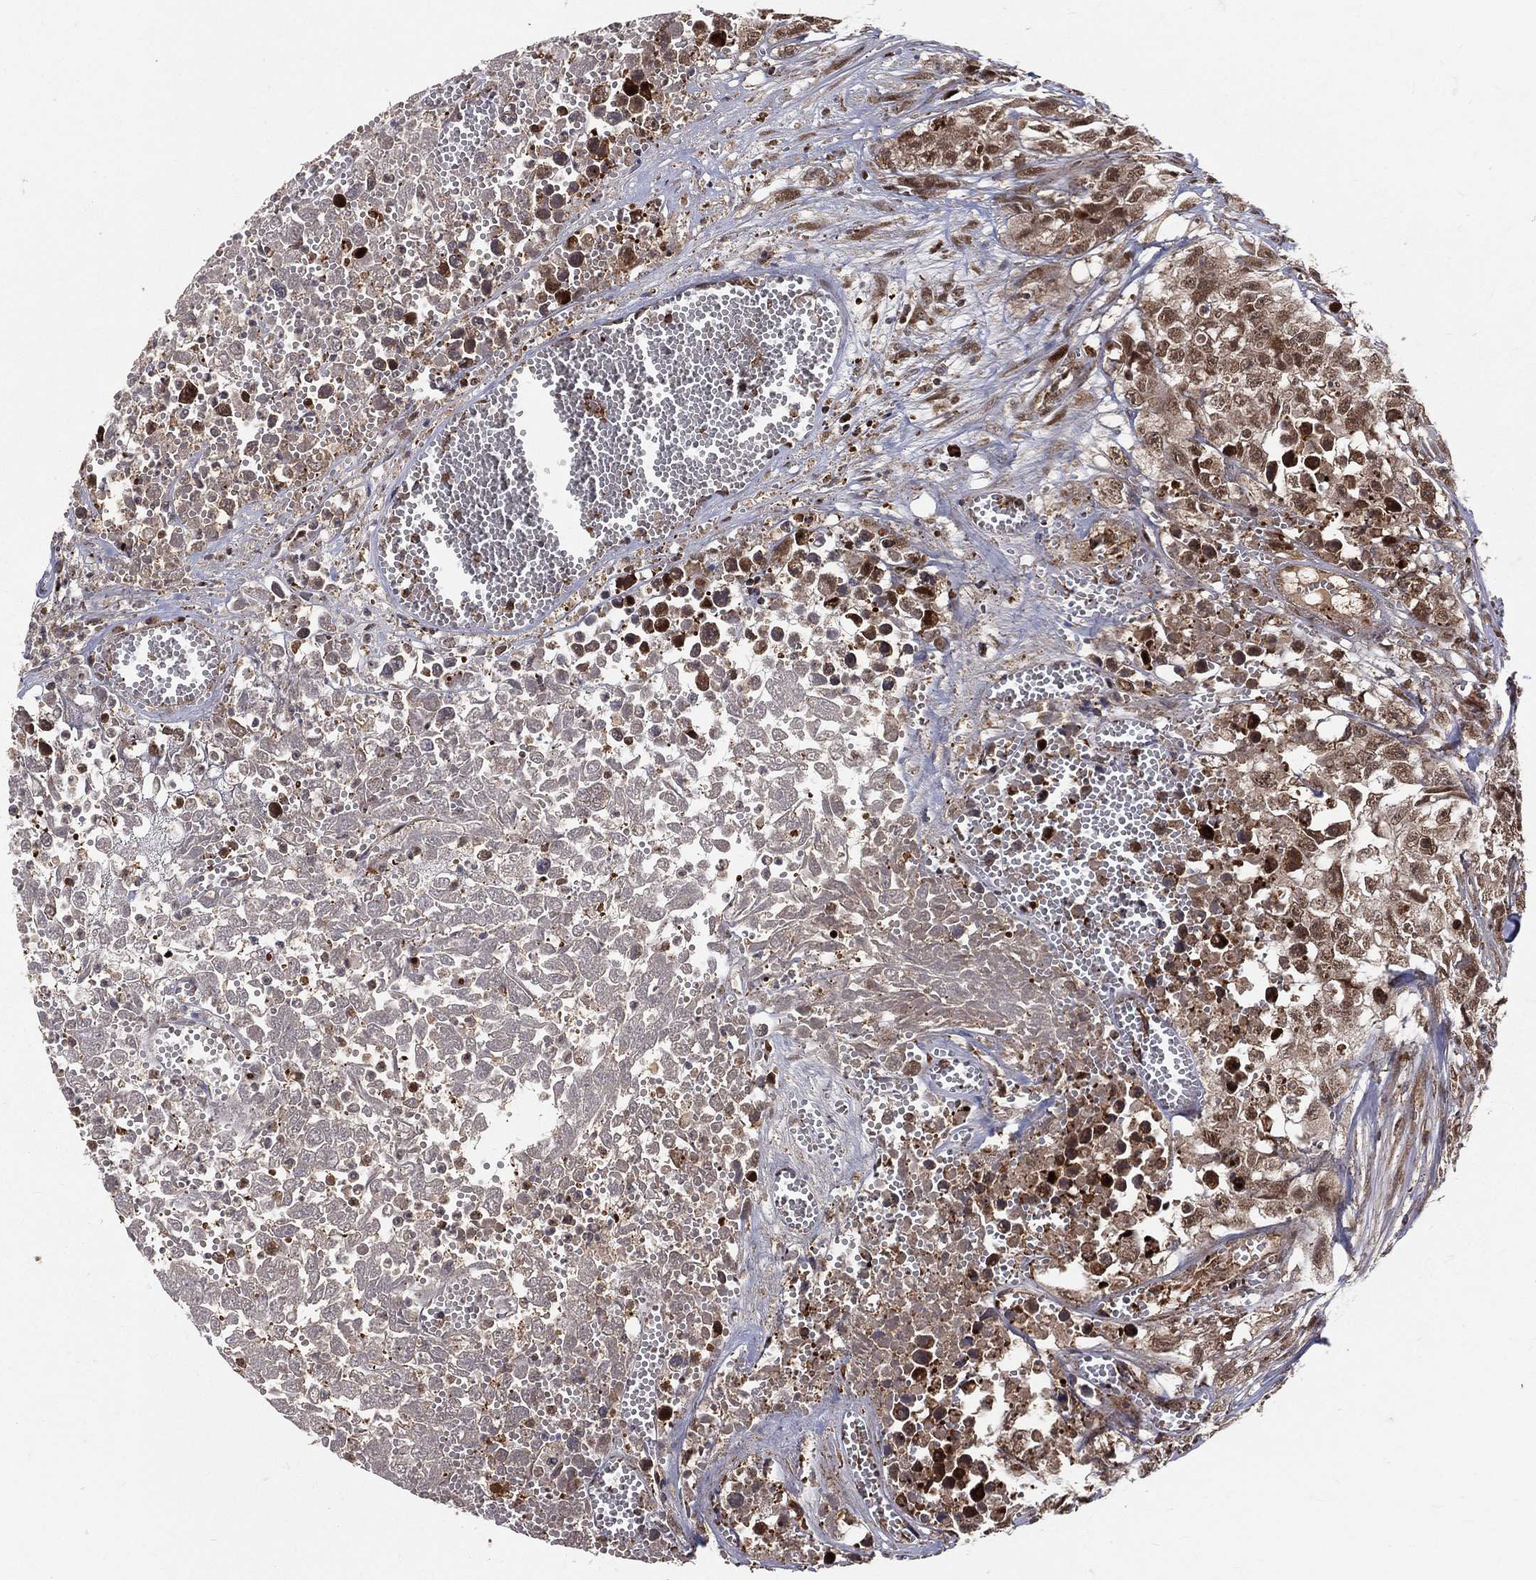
{"staining": {"intensity": "strong", "quantity": "<25%", "location": "cytoplasmic/membranous,nuclear"}, "tissue": "testis cancer", "cell_type": "Tumor cells", "image_type": "cancer", "snomed": [{"axis": "morphology", "description": "Seminoma, NOS"}, {"axis": "morphology", "description": "Carcinoma, Embryonal, NOS"}, {"axis": "topography", "description": "Testis"}], "caption": "About <25% of tumor cells in testis cancer exhibit strong cytoplasmic/membranous and nuclear protein positivity as visualized by brown immunohistochemical staining.", "gene": "MDM2", "patient": {"sex": "male", "age": 22}}